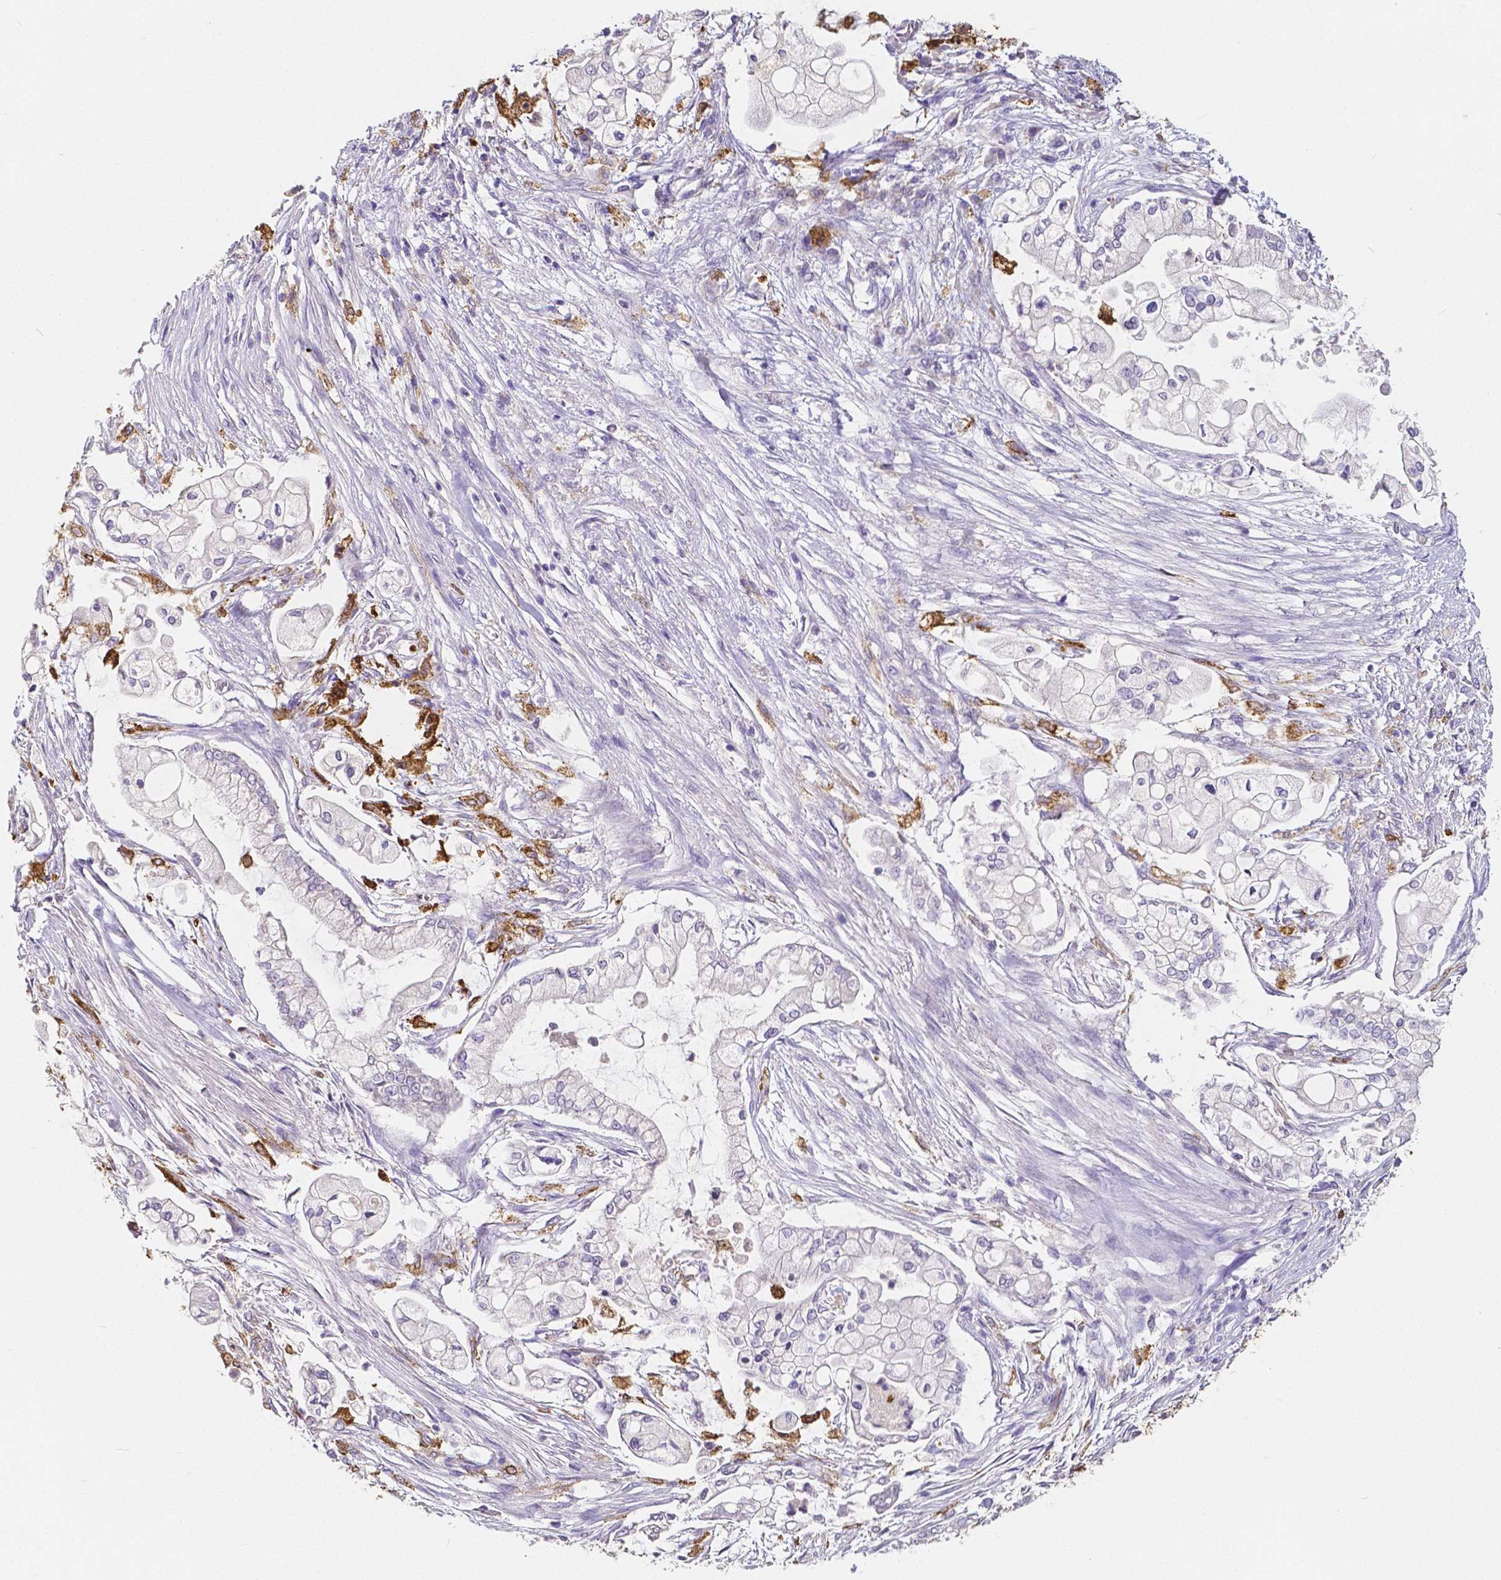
{"staining": {"intensity": "negative", "quantity": "none", "location": "none"}, "tissue": "pancreatic cancer", "cell_type": "Tumor cells", "image_type": "cancer", "snomed": [{"axis": "morphology", "description": "Adenocarcinoma, NOS"}, {"axis": "topography", "description": "Pancreas"}], "caption": "Protein analysis of adenocarcinoma (pancreatic) exhibits no significant staining in tumor cells.", "gene": "ACP5", "patient": {"sex": "female", "age": 69}}